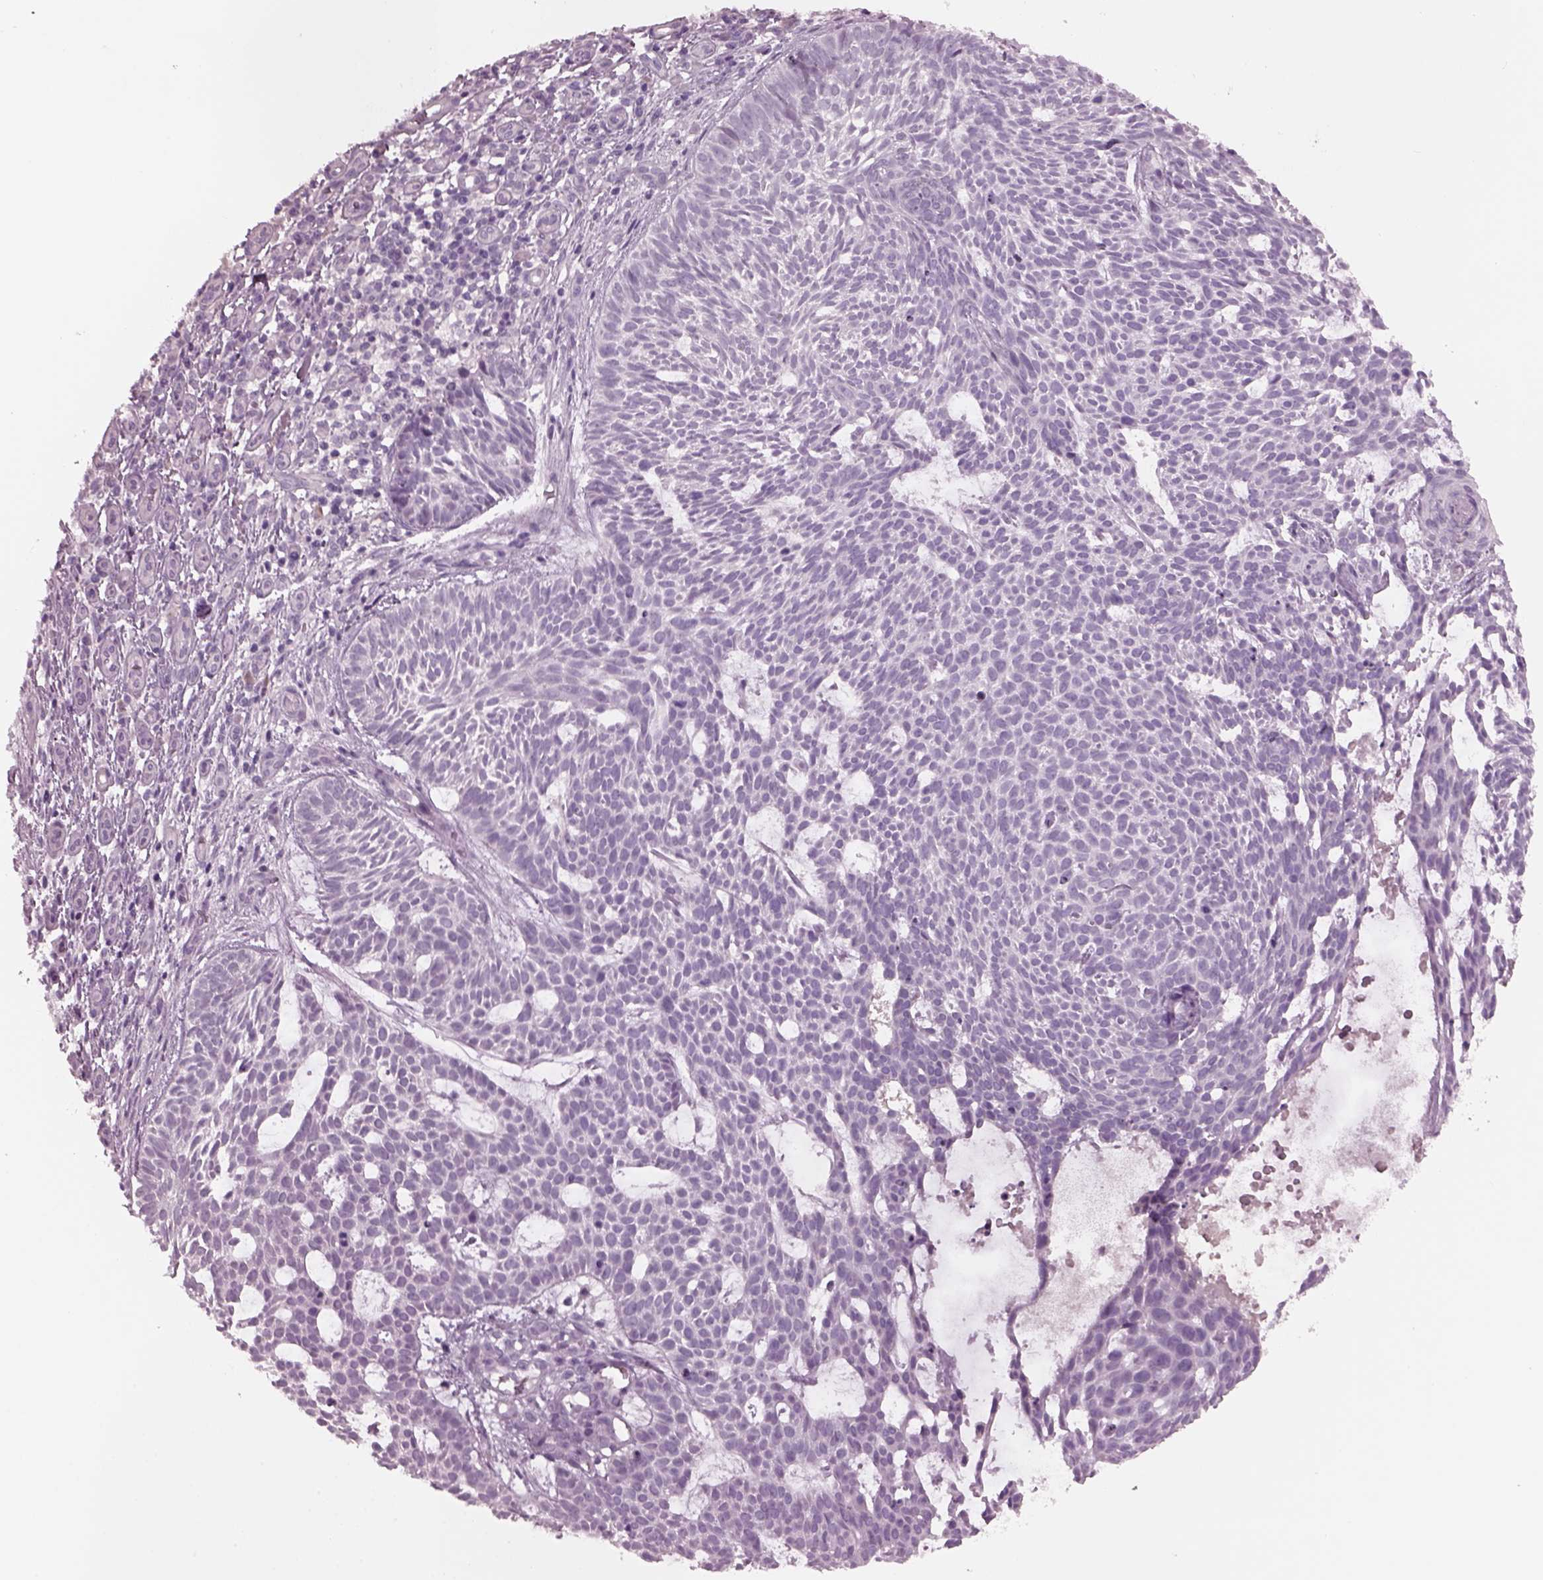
{"staining": {"intensity": "negative", "quantity": "none", "location": "none"}, "tissue": "skin cancer", "cell_type": "Tumor cells", "image_type": "cancer", "snomed": [{"axis": "morphology", "description": "Basal cell carcinoma"}, {"axis": "topography", "description": "Skin"}], "caption": "Immunohistochemical staining of human skin basal cell carcinoma reveals no significant expression in tumor cells.", "gene": "CYLC1", "patient": {"sex": "male", "age": 59}}